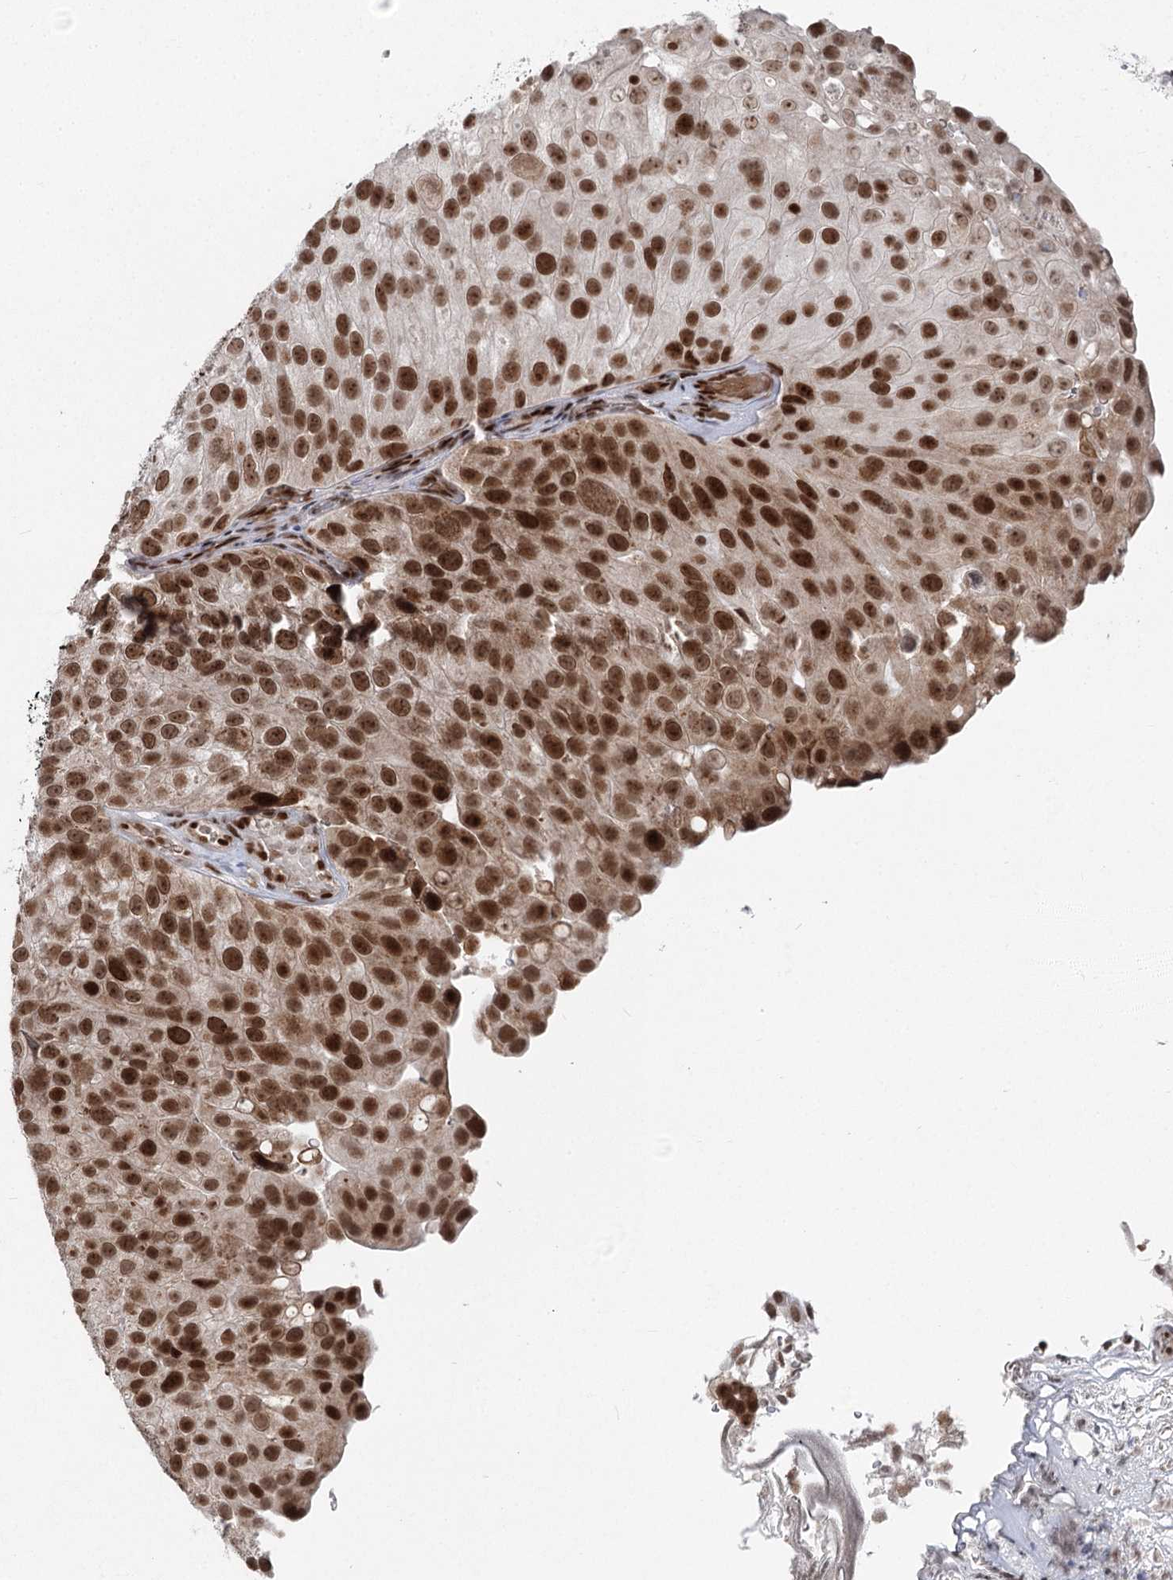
{"staining": {"intensity": "strong", "quantity": ">75%", "location": "nuclear"}, "tissue": "urothelial cancer", "cell_type": "Tumor cells", "image_type": "cancer", "snomed": [{"axis": "morphology", "description": "Urothelial carcinoma, Low grade"}, {"axis": "topography", "description": "Urinary bladder"}], "caption": "Urothelial cancer was stained to show a protein in brown. There is high levels of strong nuclear staining in about >75% of tumor cells.", "gene": "CGGBP1", "patient": {"sex": "male", "age": 78}}